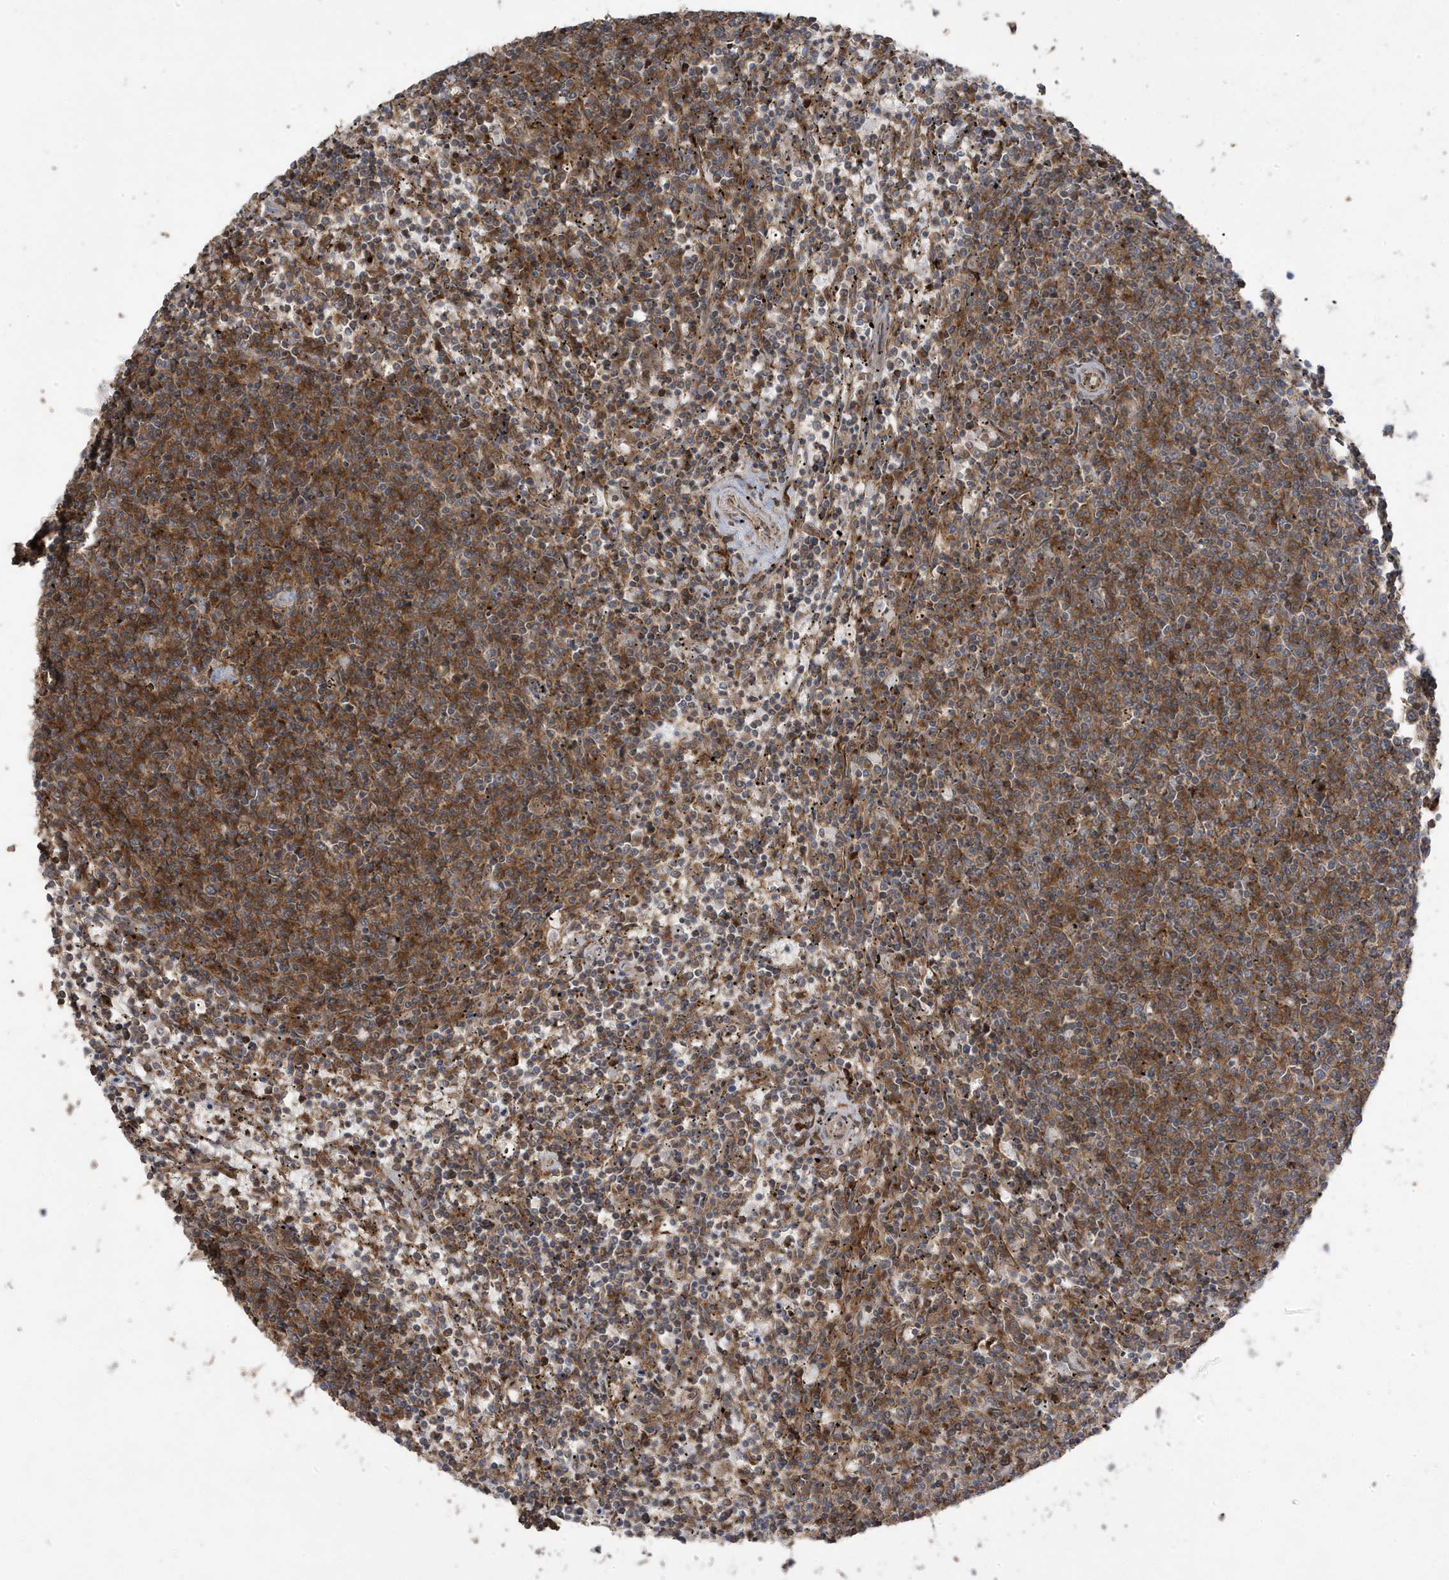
{"staining": {"intensity": "strong", "quantity": ">75%", "location": "cytoplasmic/membranous"}, "tissue": "lymphoma", "cell_type": "Tumor cells", "image_type": "cancer", "snomed": [{"axis": "morphology", "description": "Malignant lymphoma, non-Hodgkin's type, Low grade"}, {"axis": "topography", "description": "Spleen"}], "caption": "High-power microscopy captured an immunohistochemistry (IHC) image of lymphoma, revealing strong cytoplasmic/membranous staining in approximately >75% of tumor cells.", "gene": "CETN3", "patient": {"sex": "female", "age": 50}}